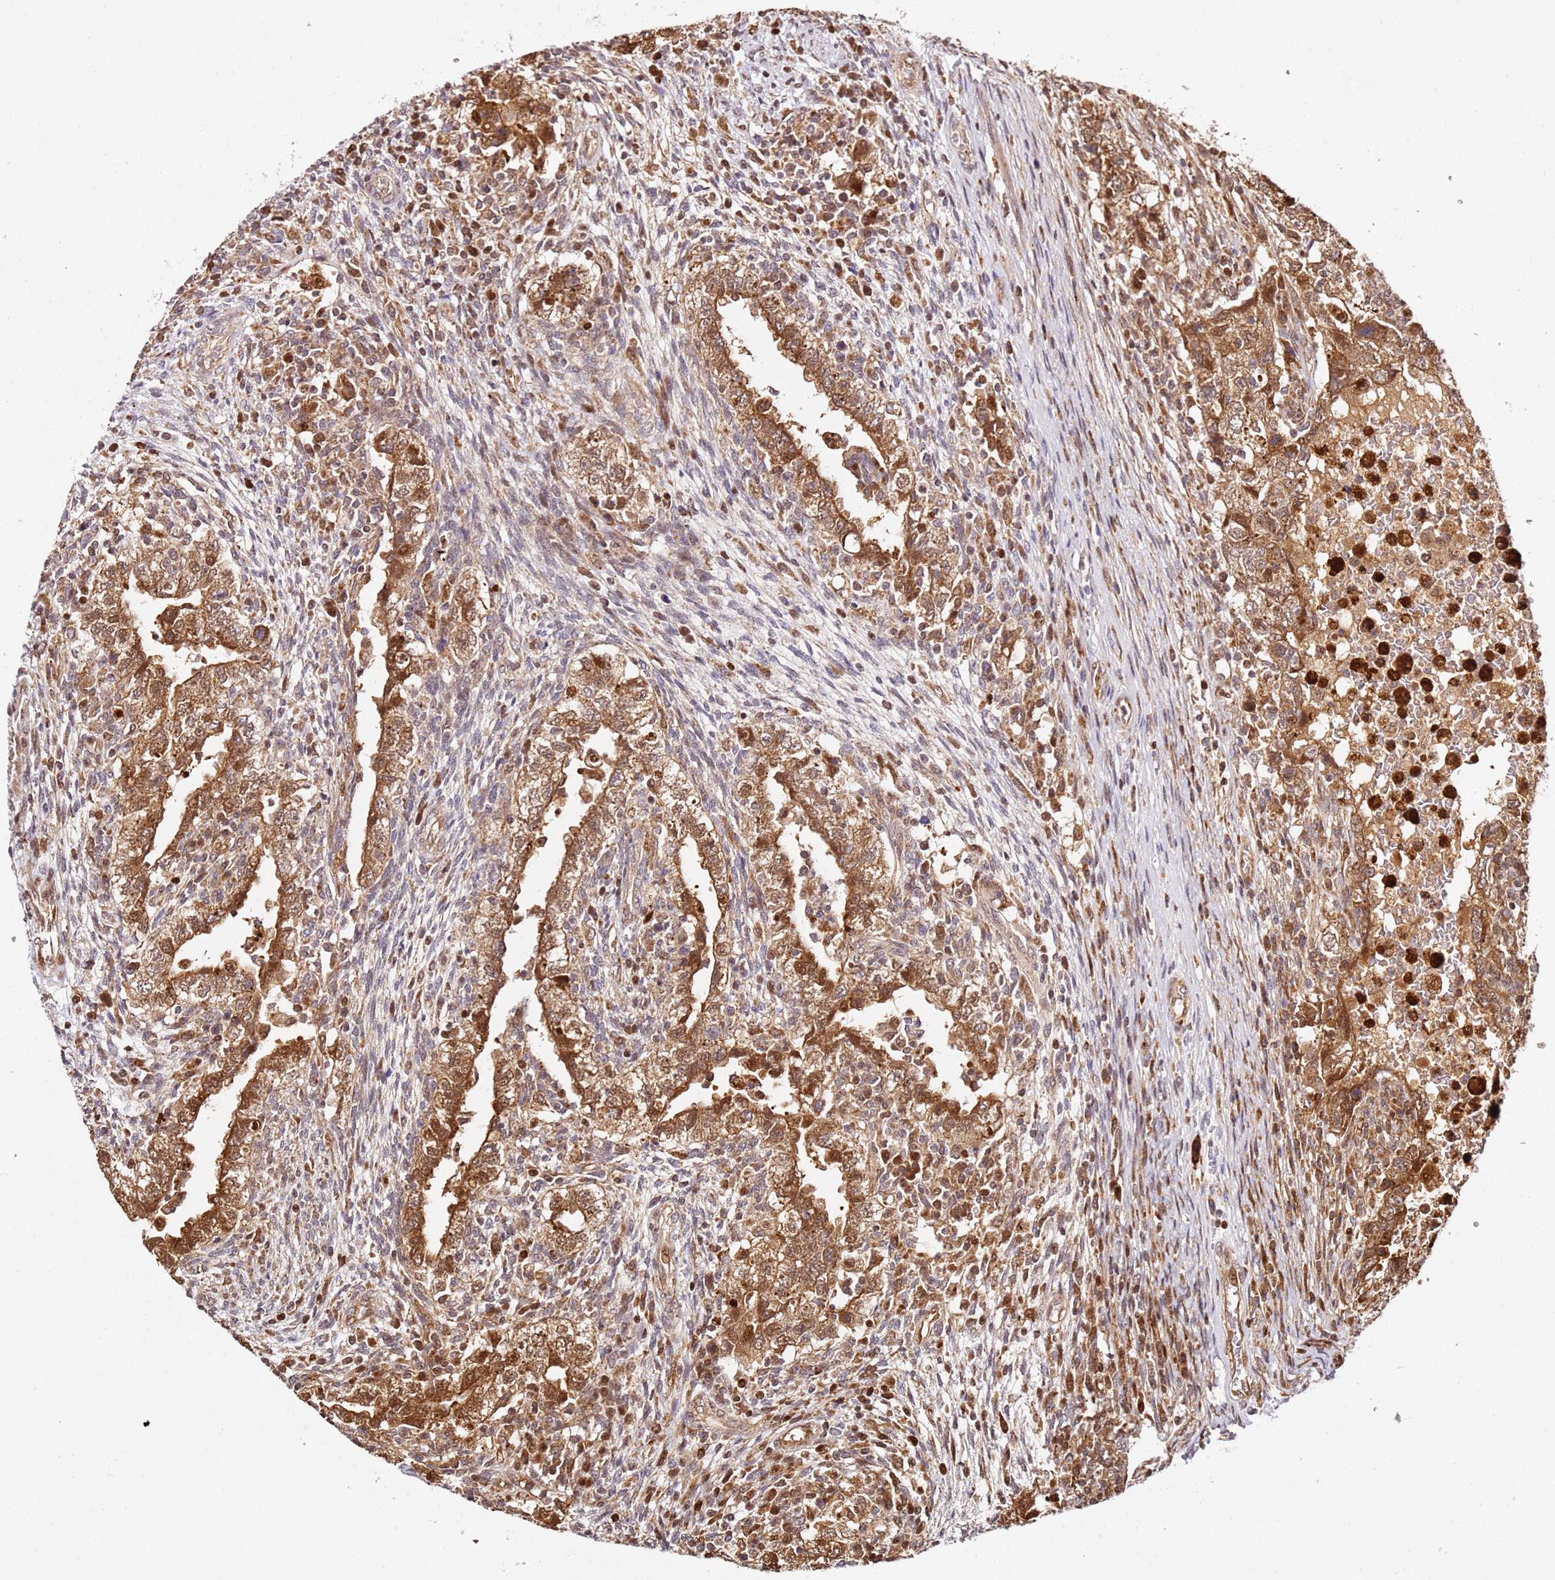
{"staining": {"intensity": "moderate", "quantity": ">75%", "location": "cytoplasmic/membranous,nuclear"}, "tissue": "testis cancer", "cell_type": "Tumor cells", "image_type": "cancer", "snomed": [{"axis": "morphology", "description": "Carcinoma, Embryonal, NOS"}, {"axis": "topography", "description": "Testis"}], "caption": "This histopathology image demonstrates immunohistochemistry staining of testis embryonal carcinoma, with medium moderate cytoplasmic/membranous and nuclear positivity in approximately >75% of tumor cells.", "gene": "SMOX", "patient": {"sex": "male", "age": 26}}